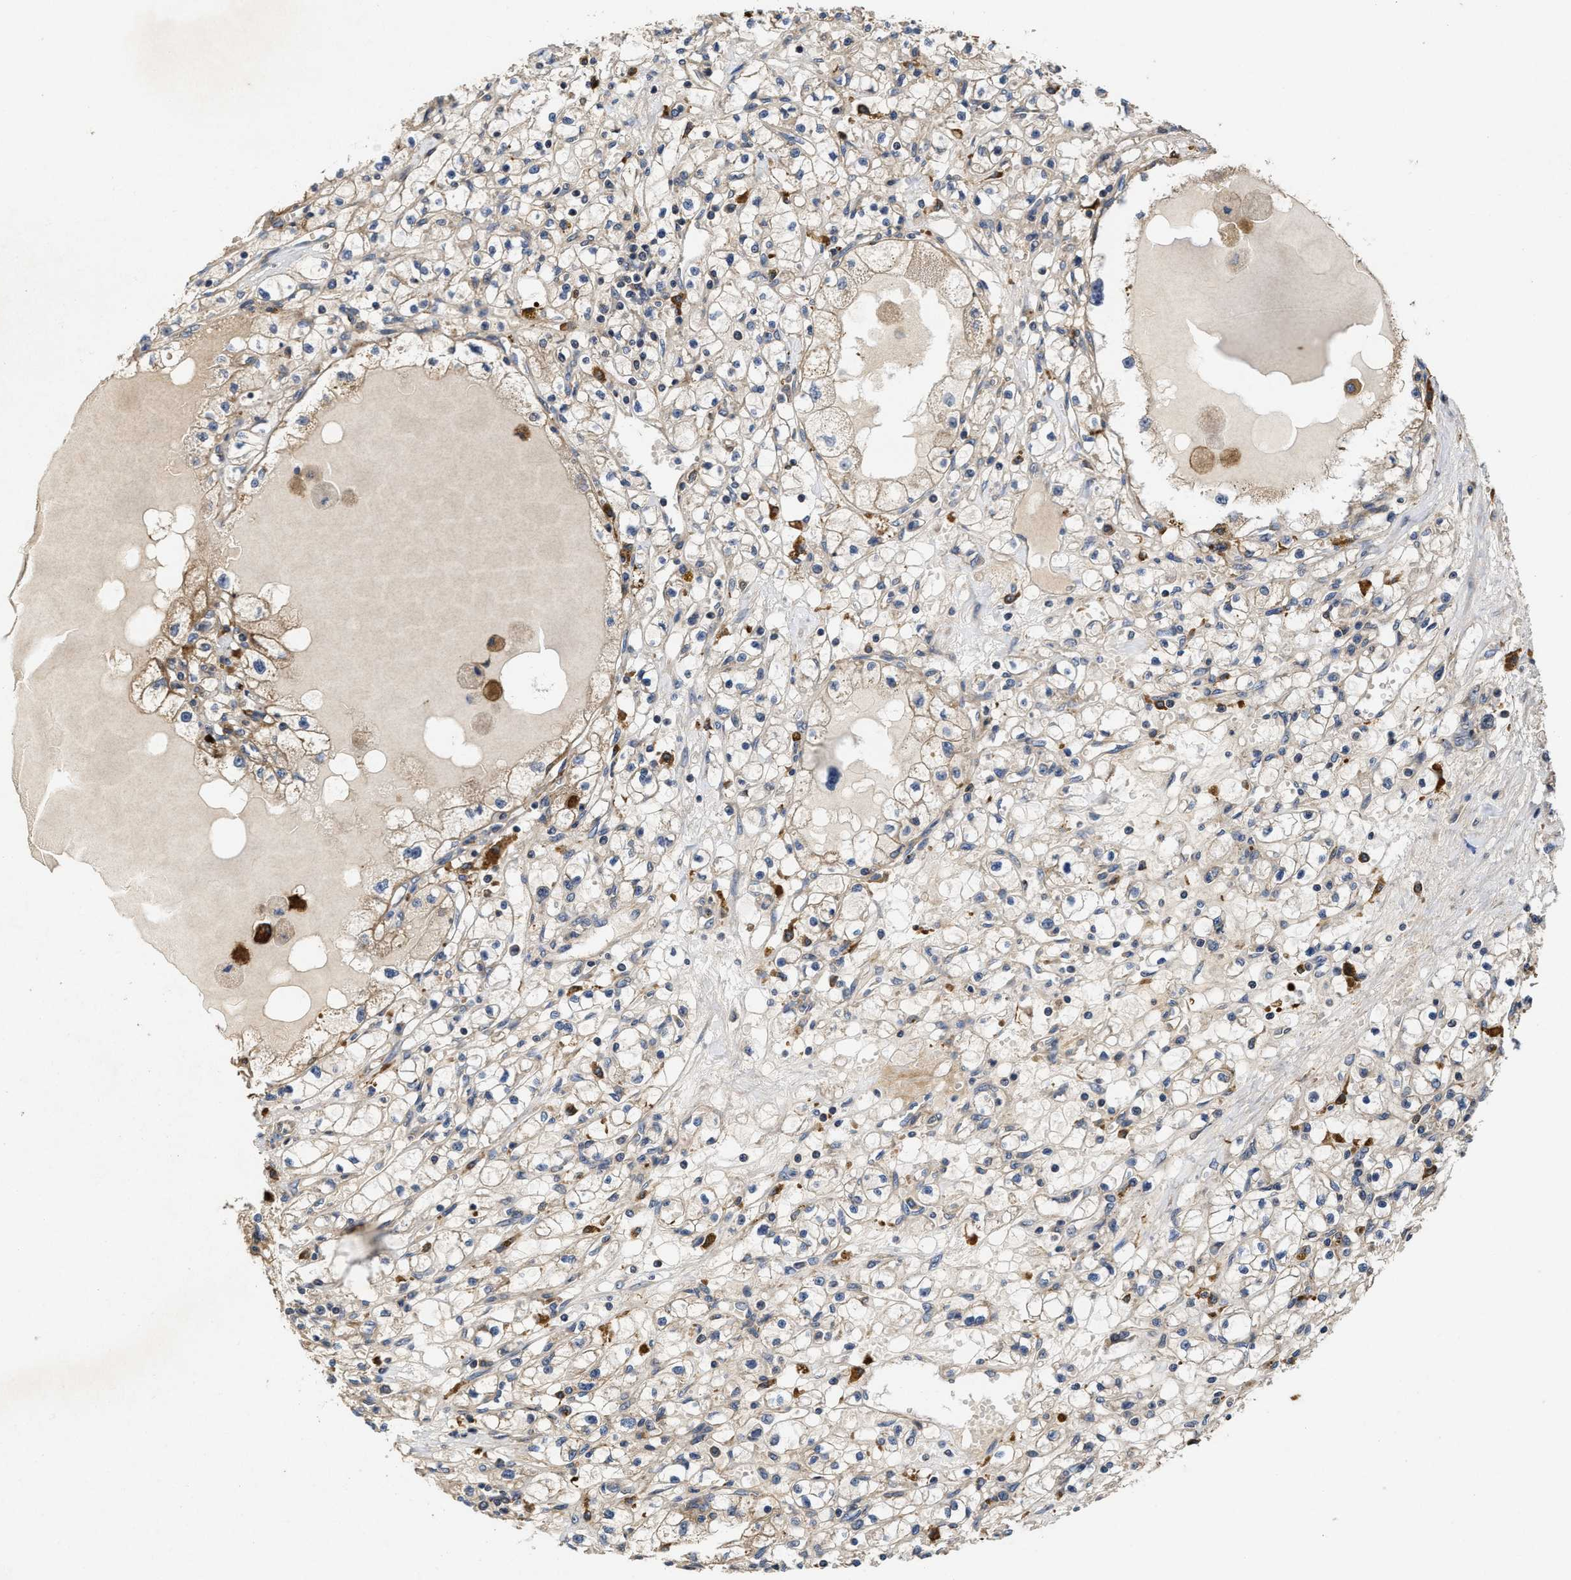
{"staining": {"intensity": "negative", "quantity": "none", "location": "none"}, "tissue": "renal cancer", "cell_type": "Tumor cells", "image_type": "cancer", "snomed": [{"axis": "morphology", "description": "Adenocarcinoma, NOS"}, {"axis": "topography", "description": "Kidney"}], "caption": "A histopathology image of adenocarcinoma (renal) stained for a protein exhibits no brown staining in tumor cells.", "gene": "EFNA4", "patient": {"sex": "male", "age": 56}}